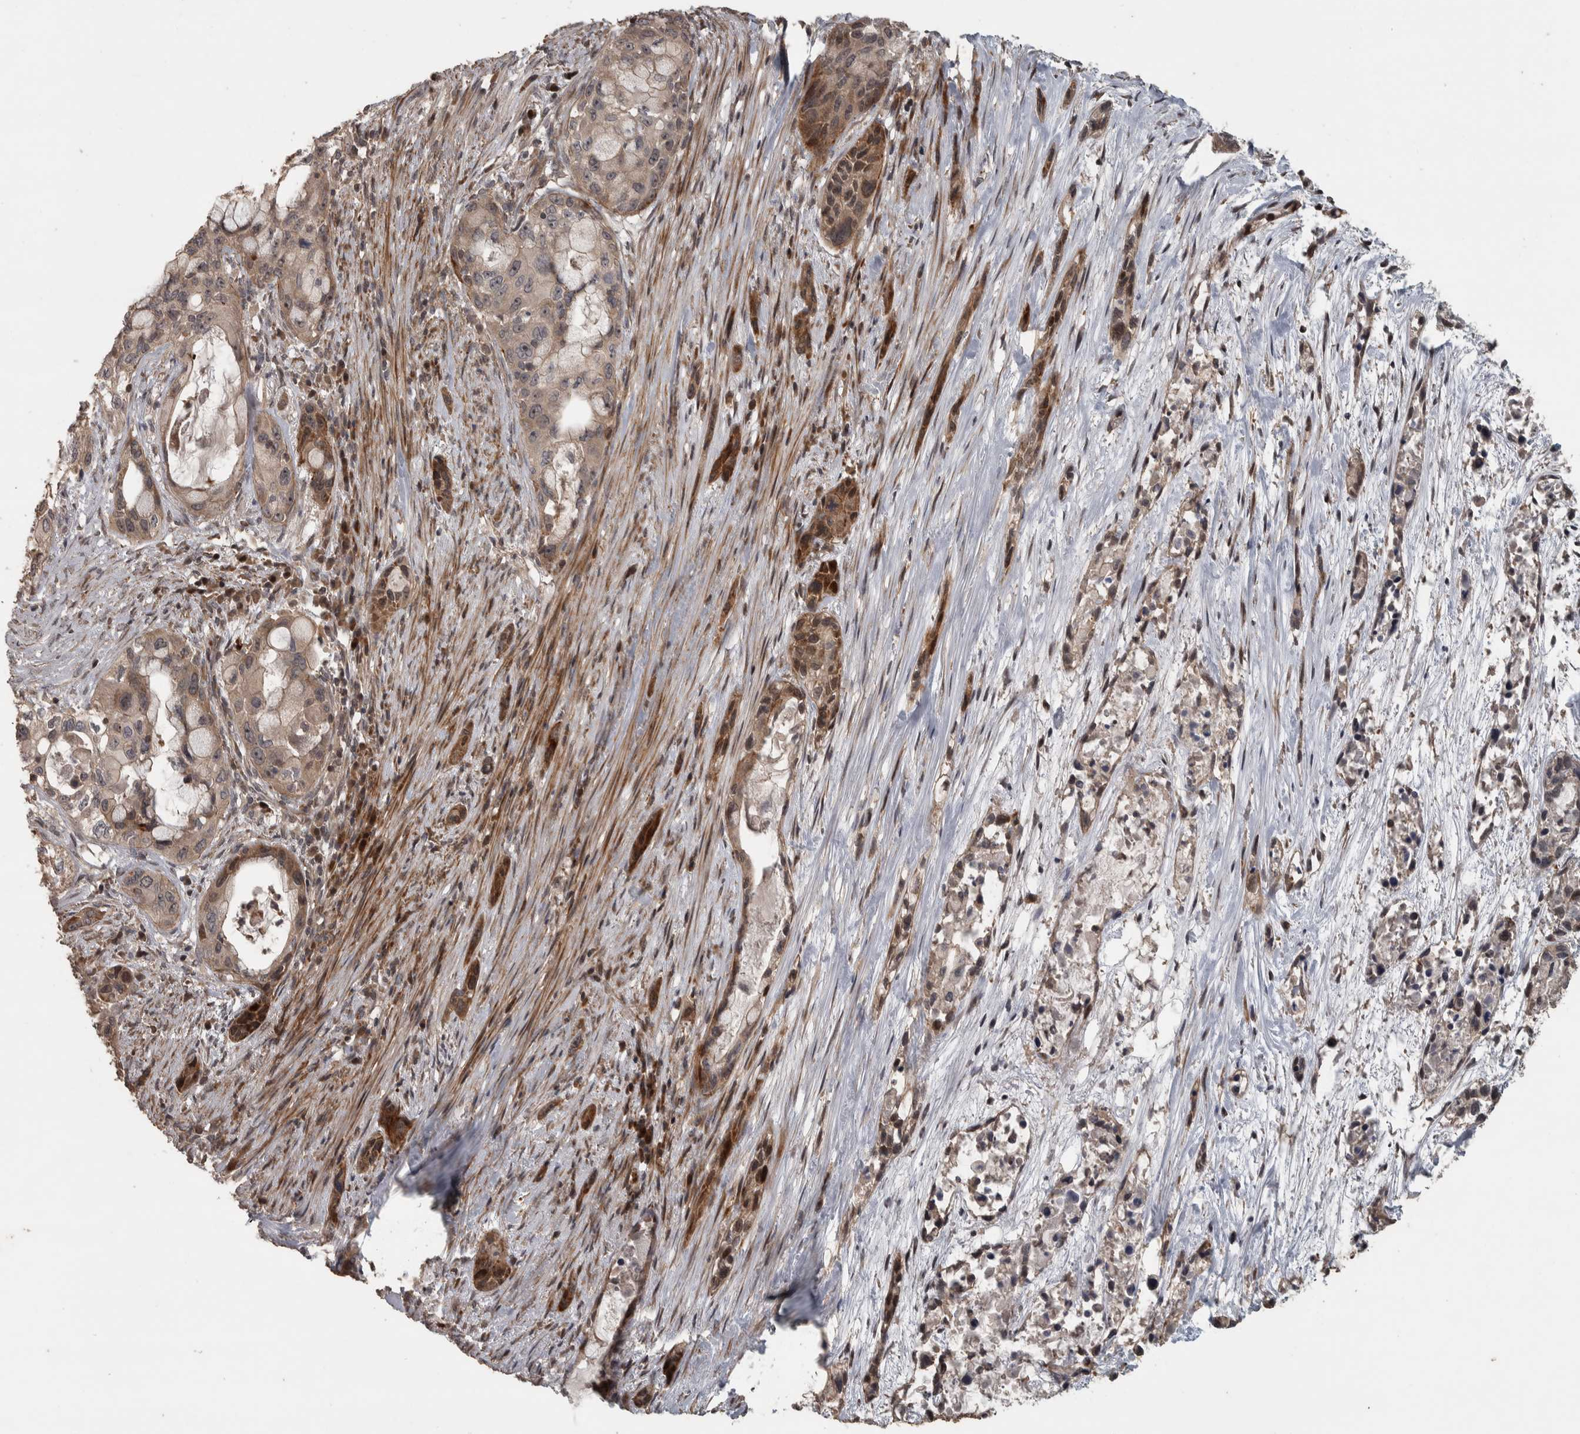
{"staining": {"intensity": "moderate", "quantity": "25%-75%", "location": "cytoplasmic/membranous"}, "tissue": "pancreatic cancer", "cell_type": "Tumor cells", "image_type": "cancer", "snomed": [{"axis": "morphology", "description": "Adenocarcinoma, NOS"}, {"axis": "topography", "description": "Pancreas"}], "caption": "Pancreatic adenocarcinoma tissue reveals moderate cytoplasmic/membranous staining in about 25%-75% of tumor cells (Stains: DAB in brown, nuclei in blue, Microscopy: brightfield microscopy at high magnification).", "gene": "ERAL1", "patient": {"sex": "male", "age": 53}}